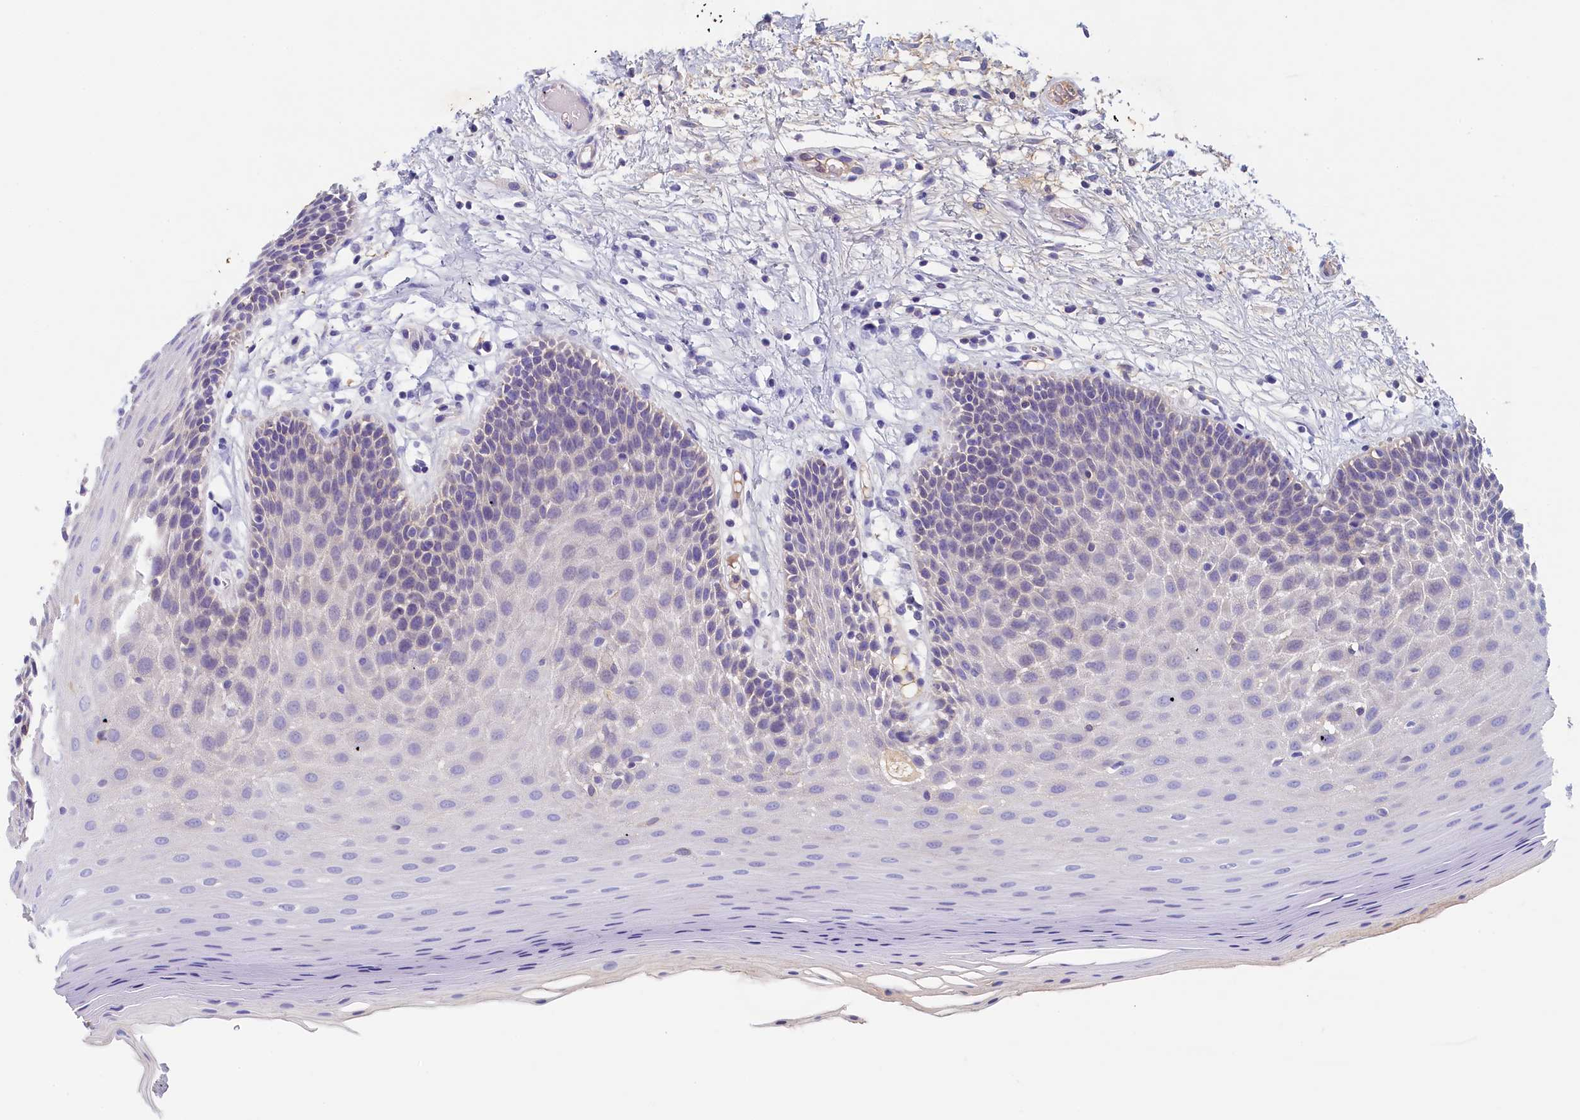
{"staining": {"intensity": "negative", "quantity": "none", "location": "none"}, "tissue": "oral mucosa", "cell_type": "Squamous epithelial cells", "image_type": "normal", "snomed": [{"axis": "morphology", "description": "Normal tissue, NOS"}, {"axis": "topography", "description": "Oral tissue"}, {"axis": "topography", "description": "Tounge, NOS"}], "caption": "The photomicrograph shows no significant expression in squamous epithelial cells of oral mucosa. (DAB IHC with hematoxylin counter stain).", "gene": "GUCA1C", "patient": {"sex": "male", "age": 47}}